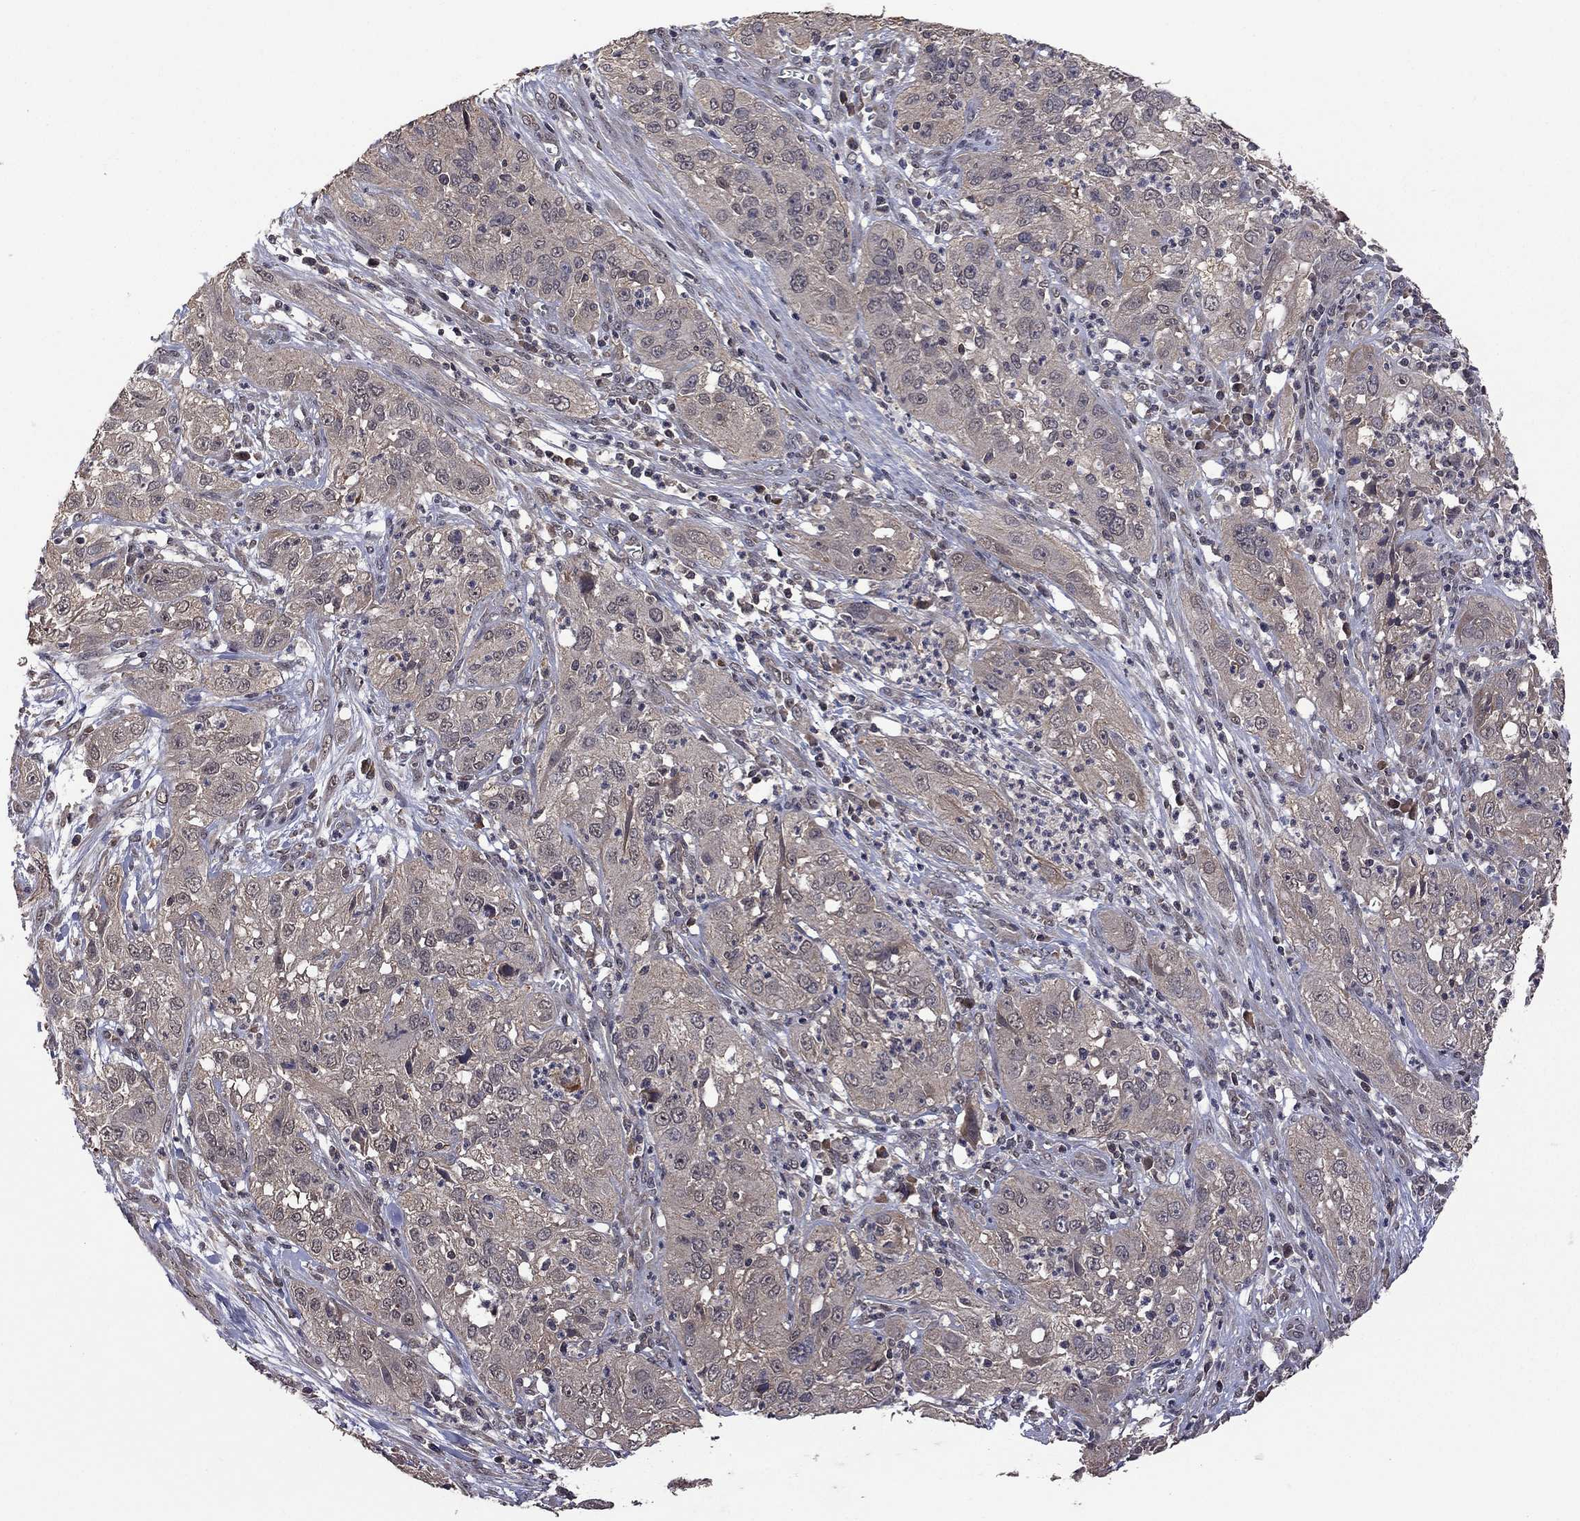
{"staining": {"intensity": "weak", "quantity": ">75%", "location": "cytoplasmic/membranous"}, "tissue": "cervical cancer", "cell_type": "Tumor cells", "image_type": "cancer", "snomed": [{"axis": "morphology", "description": "Squamous cell carcinoma, NOS"}, {"axis": "topography", "description": "Cervix"}], "caption": "IHC staining of cervical cancer, which demonstrates low levels of weak cytoplasmic/membranous positivity in about >75% of tumor cells indicating weak cytoplasmic/membranous protein positivity. The staining was performed using DAB (3,3'-diaminobenzidine) (brown) for protein detection and nuclei were counterstained in hematoxylin (blue).", "gene": "TSNARE1", "patient": {"sex": "female", "age": 32}}